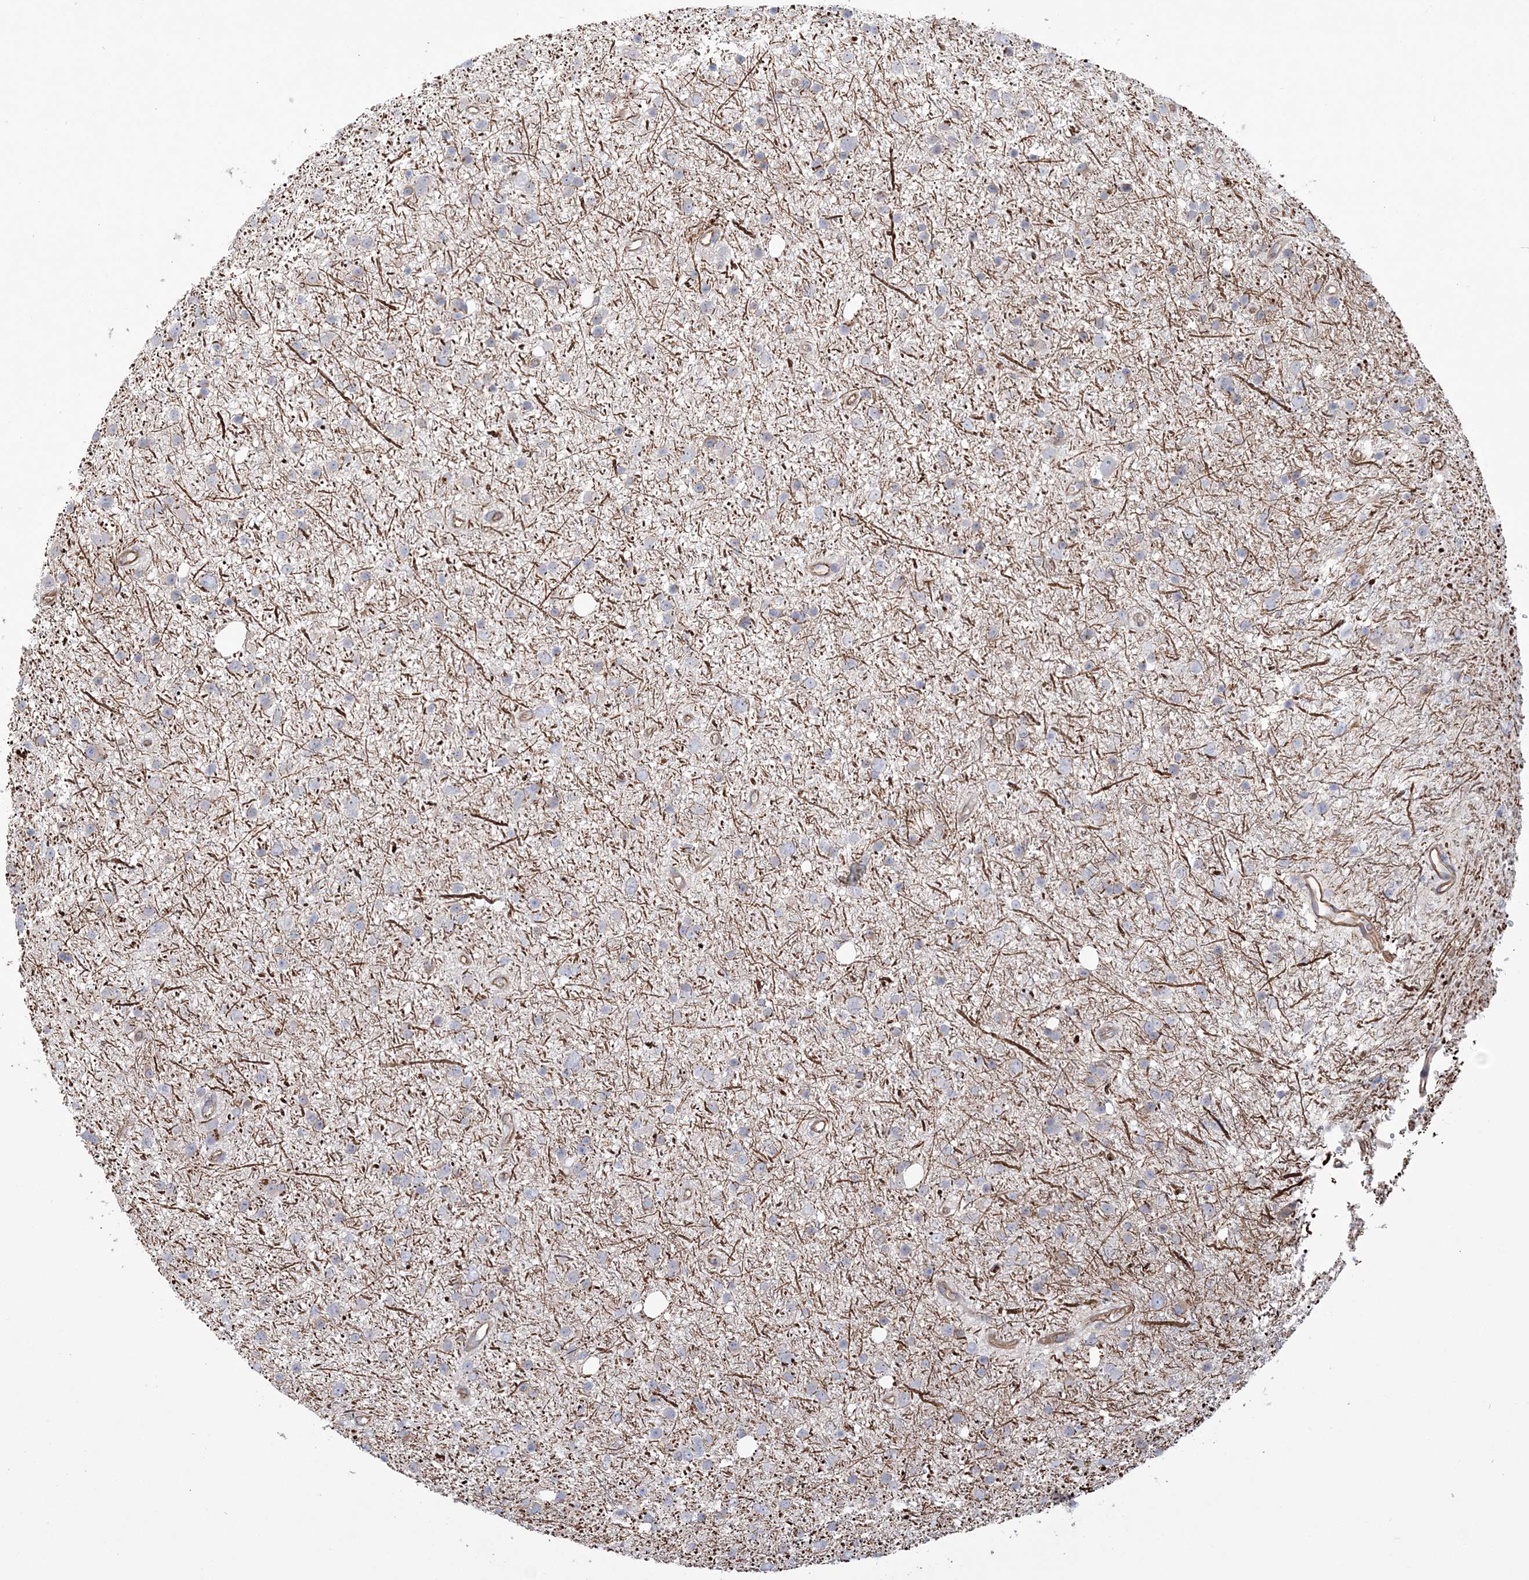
{"staining": {"intensity": "negative", "quantity": "none", "location": "none"}, "tissue": "glioma", "cell_type": "Tumor cells", "image_type": "cancer", "snomed": [{"axis": "morphology", "description": "Glioma, malignant, Low grade"}, {"axis": "topography", "description": "Cerebral cortex"}], "caption": "Human glioma stained for a protein using IHC reveals no expression in tumor cells.", "gene": "ZNF821", "patient": {"sex": "female", "age": 39}}